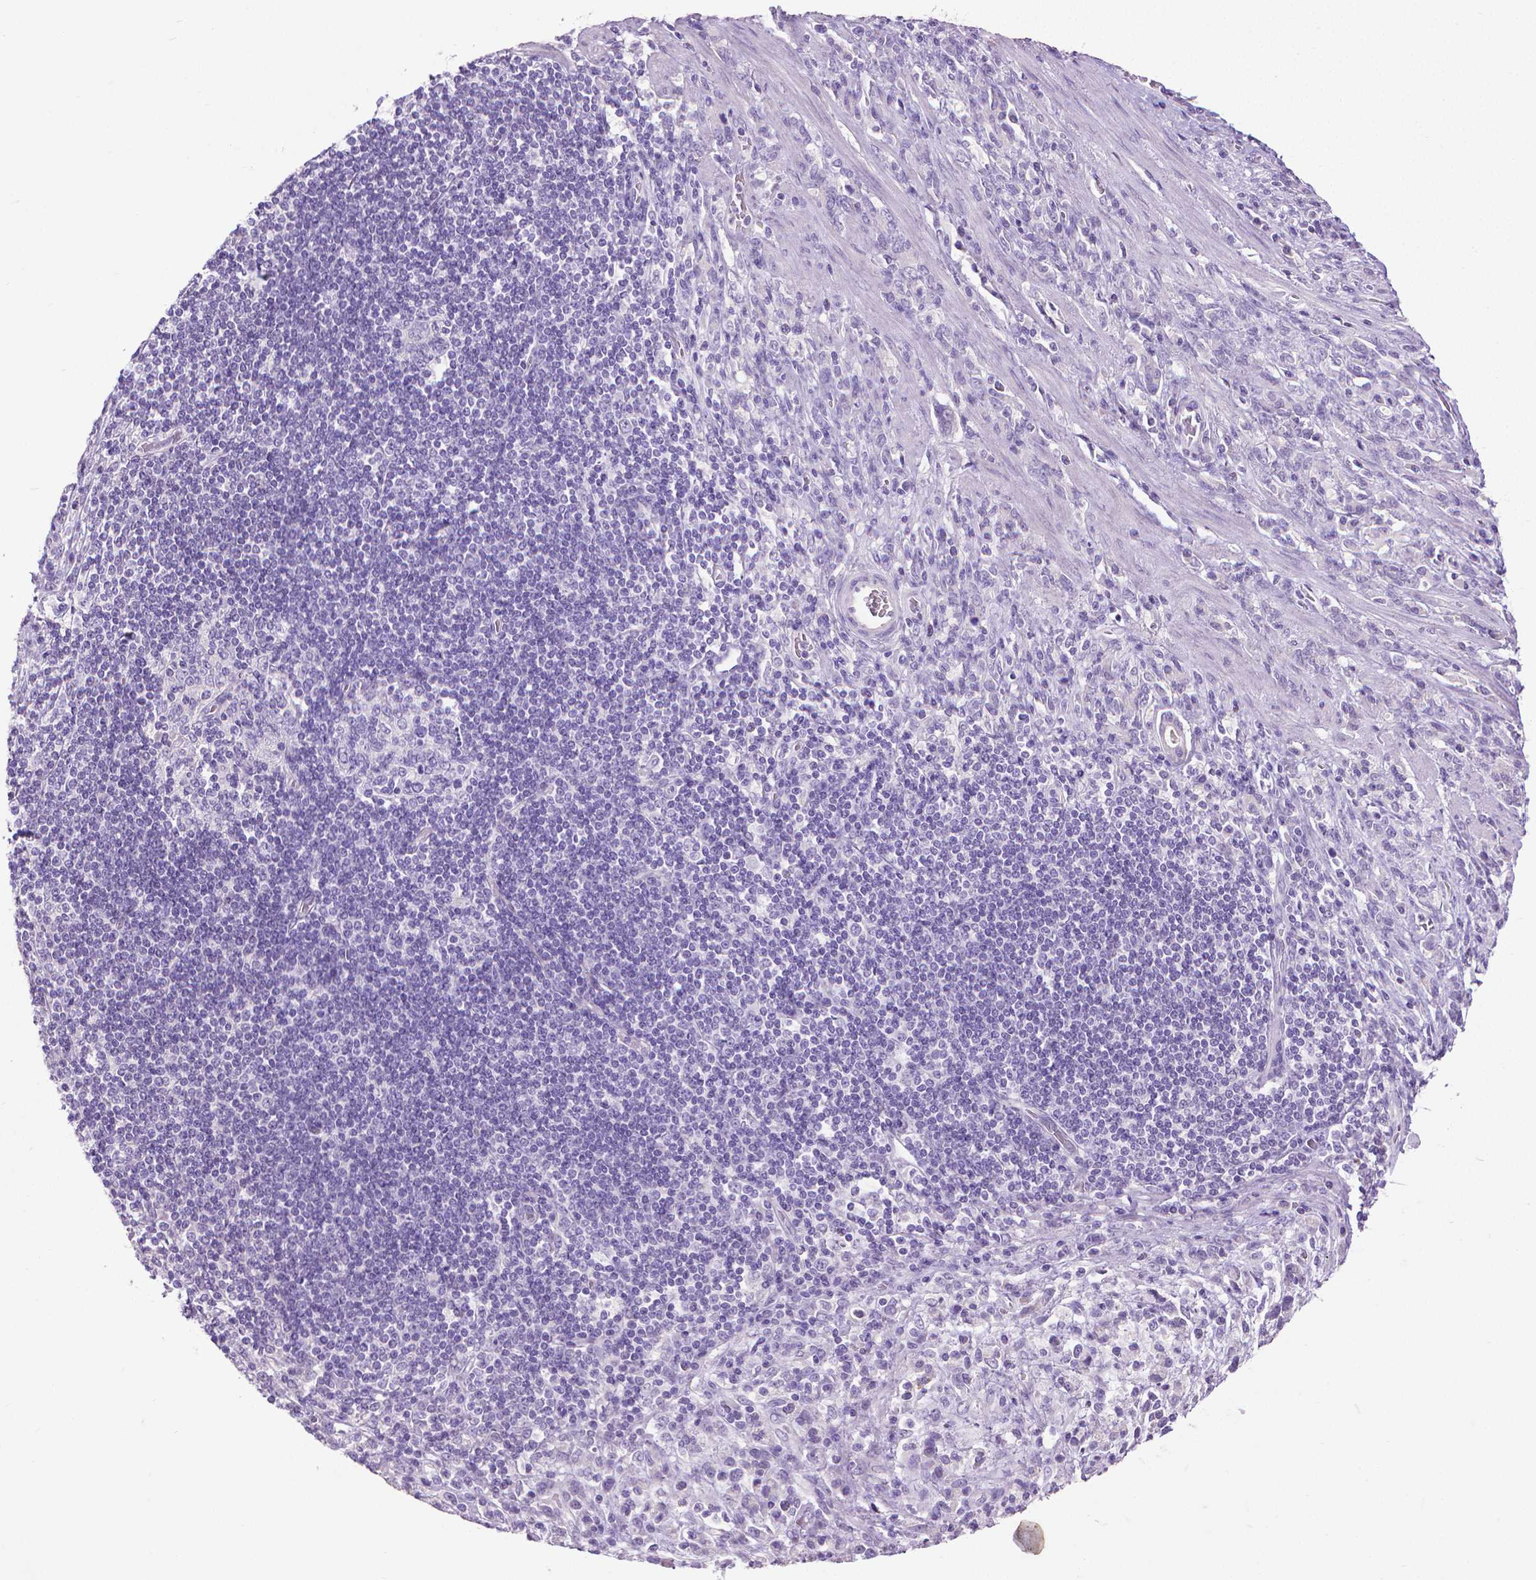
{"staining": {"intensity": "negative", "quantity": "none", "location": "none"}, "tissue": "stomach cancer", "cell_type": "Tumor cells", "image_type": "cancer", "snomed": [{"axis": "morphology", "description": "Adenocarcinoma, NOS"}, {"axis": "topography", "description": "Stomach"}], "caption": "Immunohistochemical staining of adenocarcinoma (stomach) shows no significant expression in tumor cells.", "gene": "KRT5", "patient": {"sex": "female", "age": 57}}